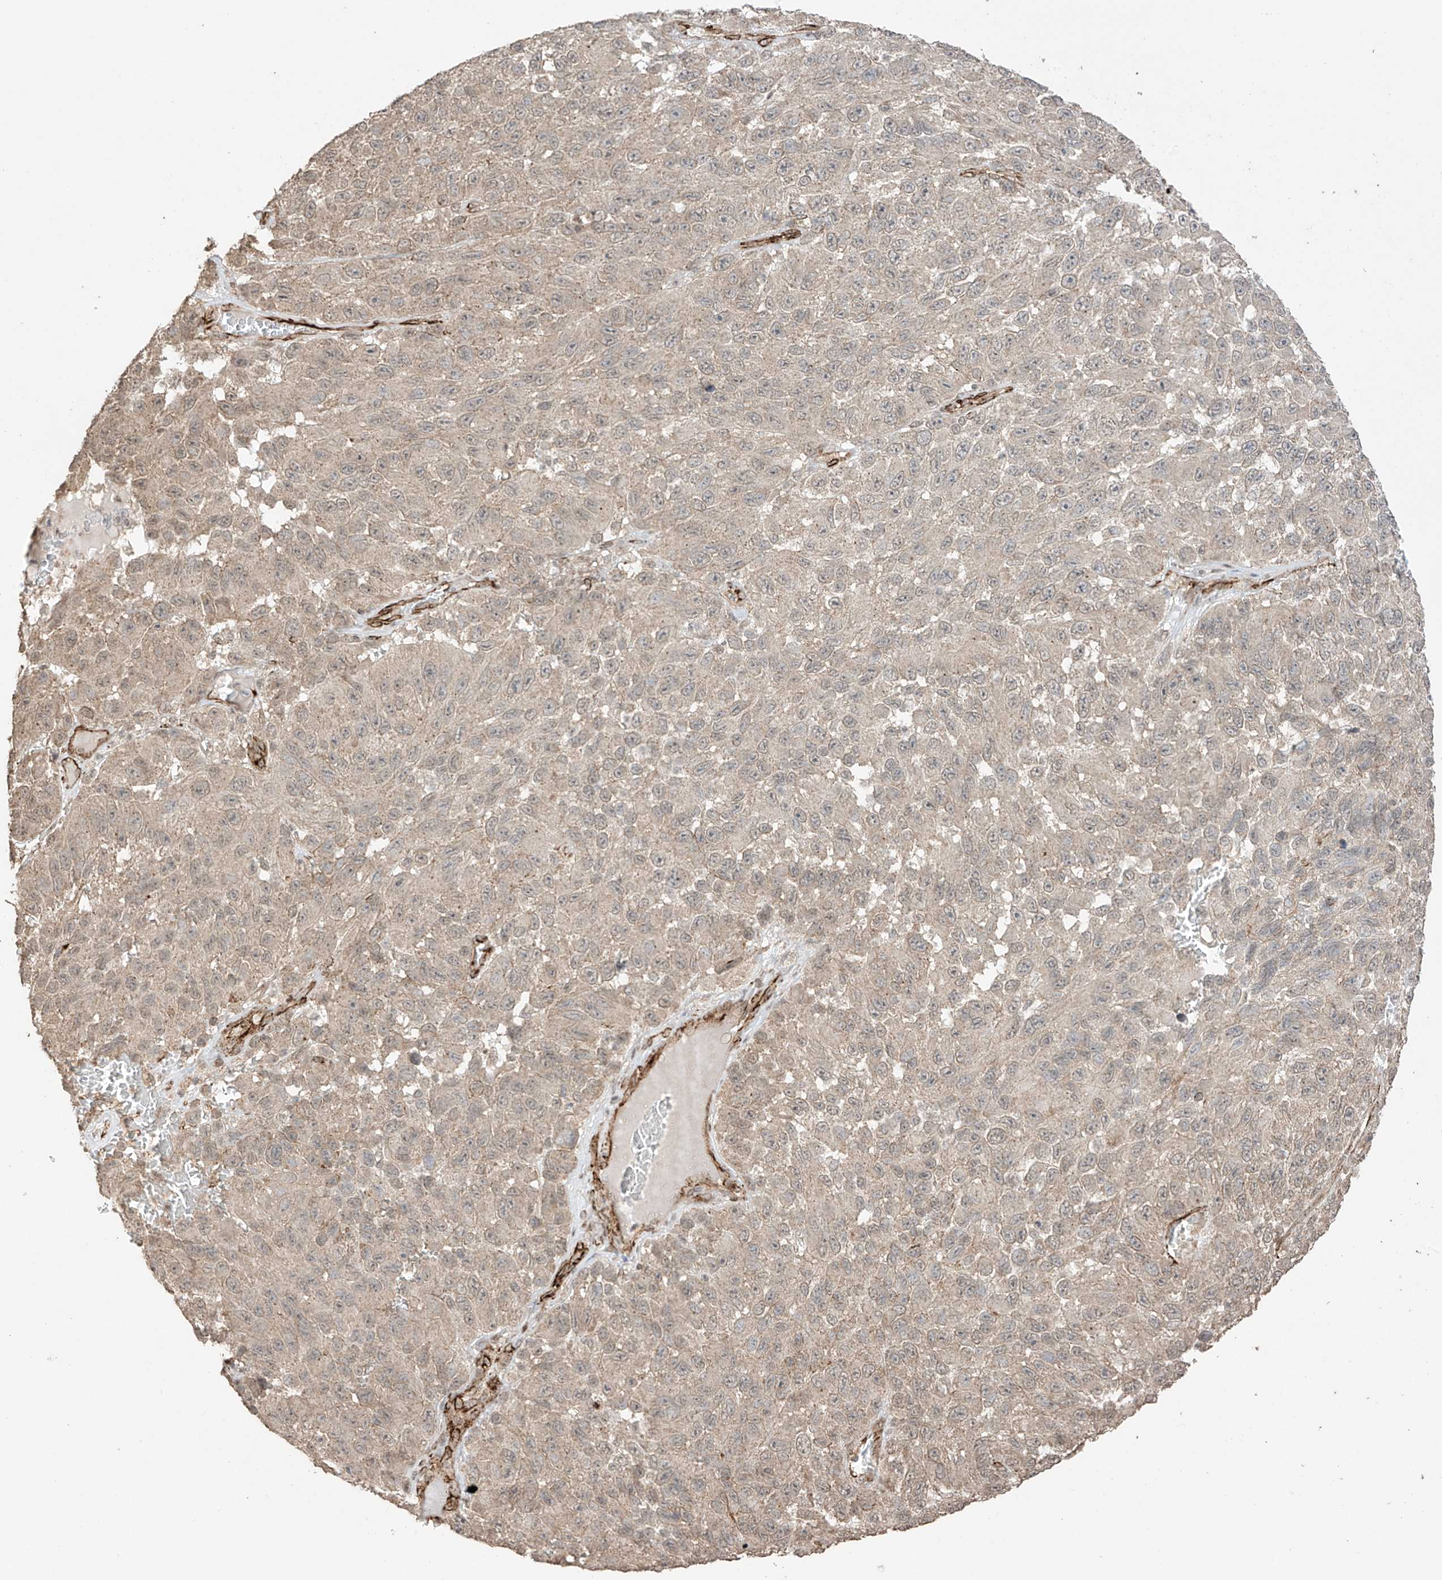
{"staining": {"intensity": "weak", "quantity": "25%-75%", "location": "cytoplasmic/membranous"}, "tissue": "melanoma", "cell_type": "Tumor cells", "image_type": "cancer", "snomed": [{"axis": "morphology", "description": "Malignant melanoma, NOS"}, {"axis": "topography", "description": "Skin"}], "caption": "There is low levels of weak cytoplasmic/membranous positivity in tumor cells of melanoma, as demonstrated by immunohistochemical staining (brown color).", "gene": "TTLL5", "patient": {"sex": "female", "age": 96}}